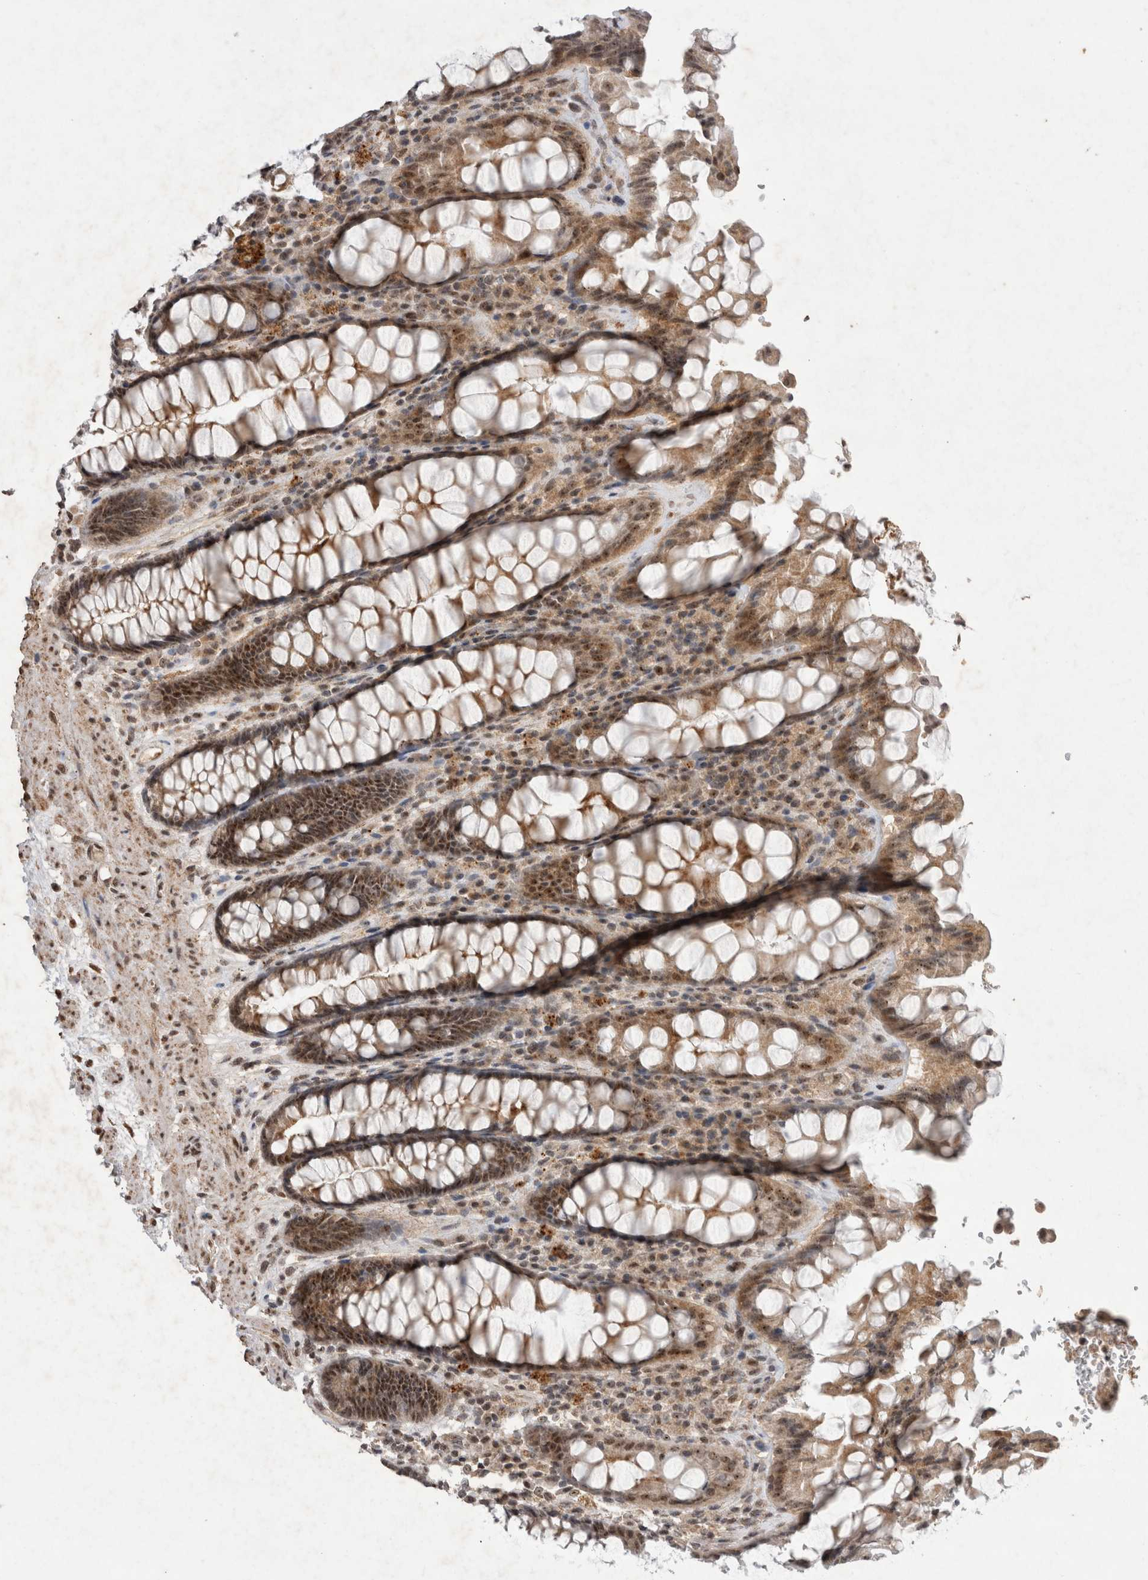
{"staining": {"intensity": "moderate", "quantity": ">75%", "location": "cytoplasmic/membranous,nuclear"}, "tissue": "rectum", "cell_type": "Glandular cells", "image_type": "normal", "snomed": [{"axis": "morphology", "description": "Normal tissue, NOS"}, {"axis": "topography", "description": "Rectum"}], "caption": "Glandular cells reveal medium levels of moderate cytoplasmic/membranous,nuclear positivity in approximately >75% of cells in unremarkable human rectum.", "gene": "STK11", "patient": {"sex": "male", "age": 64}}